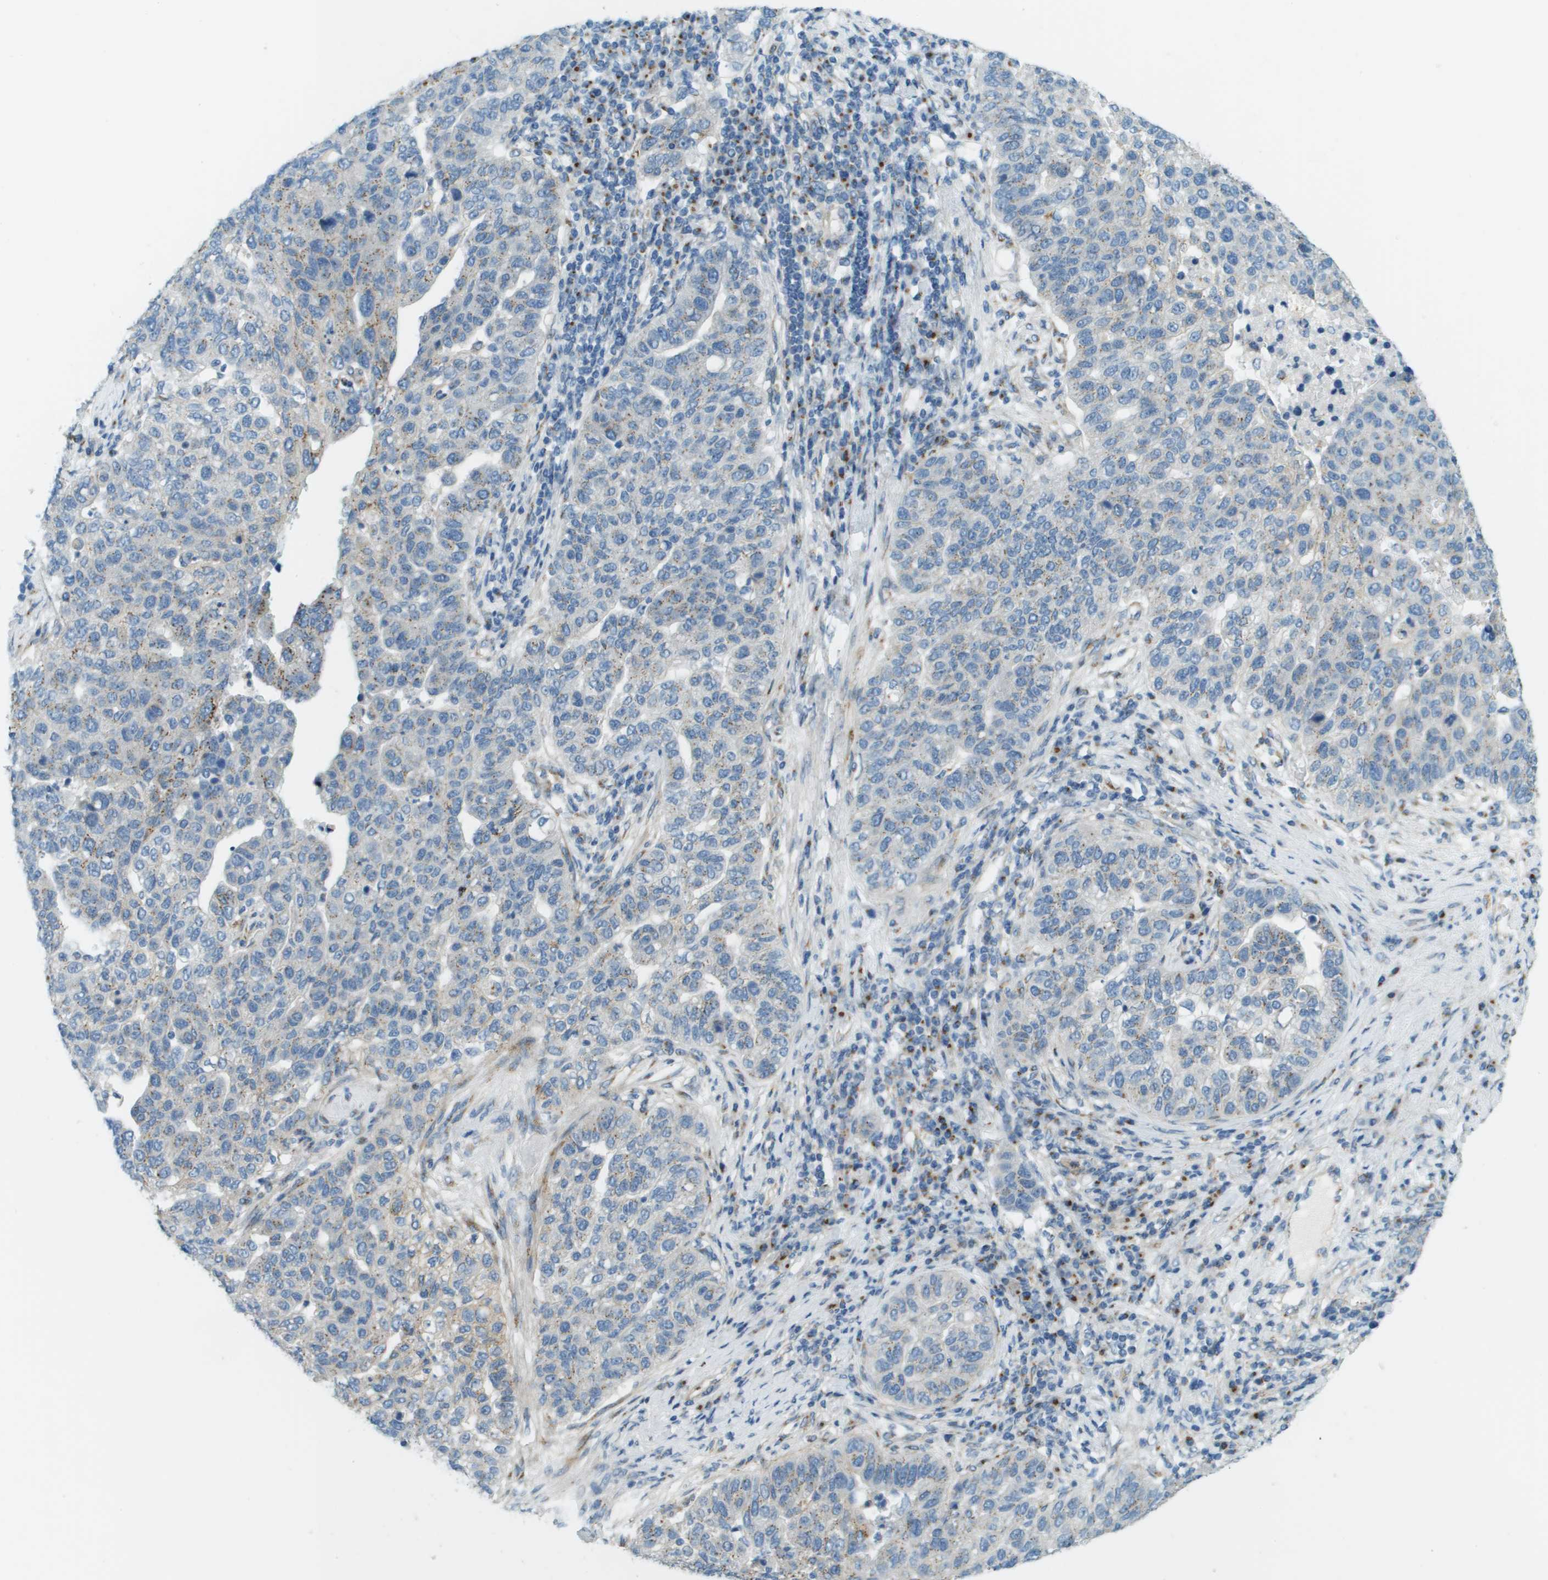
{"staining": {"intensity": "weak", "quantity": "25%-75%", "location": "cytoplasmic/membranous"}, "tissue": "pancreatic cancer", "cell_type": "Tumor cells", "image_type": "cancer", "snomed": [{"axis": "morphology", "description": "Adenocarcinoma, NOS"}, {"axis": "topography", "description": "Pancreas"}], "caption": "IHC of adenocarcinoma (pancreatic) demonstrates low levels of weak cytoplasmic/membranous expression in approximately 25%-75% of tumor cells.", "gene": "ACBD3", "patient": {"sex": "female", "age": 61}}